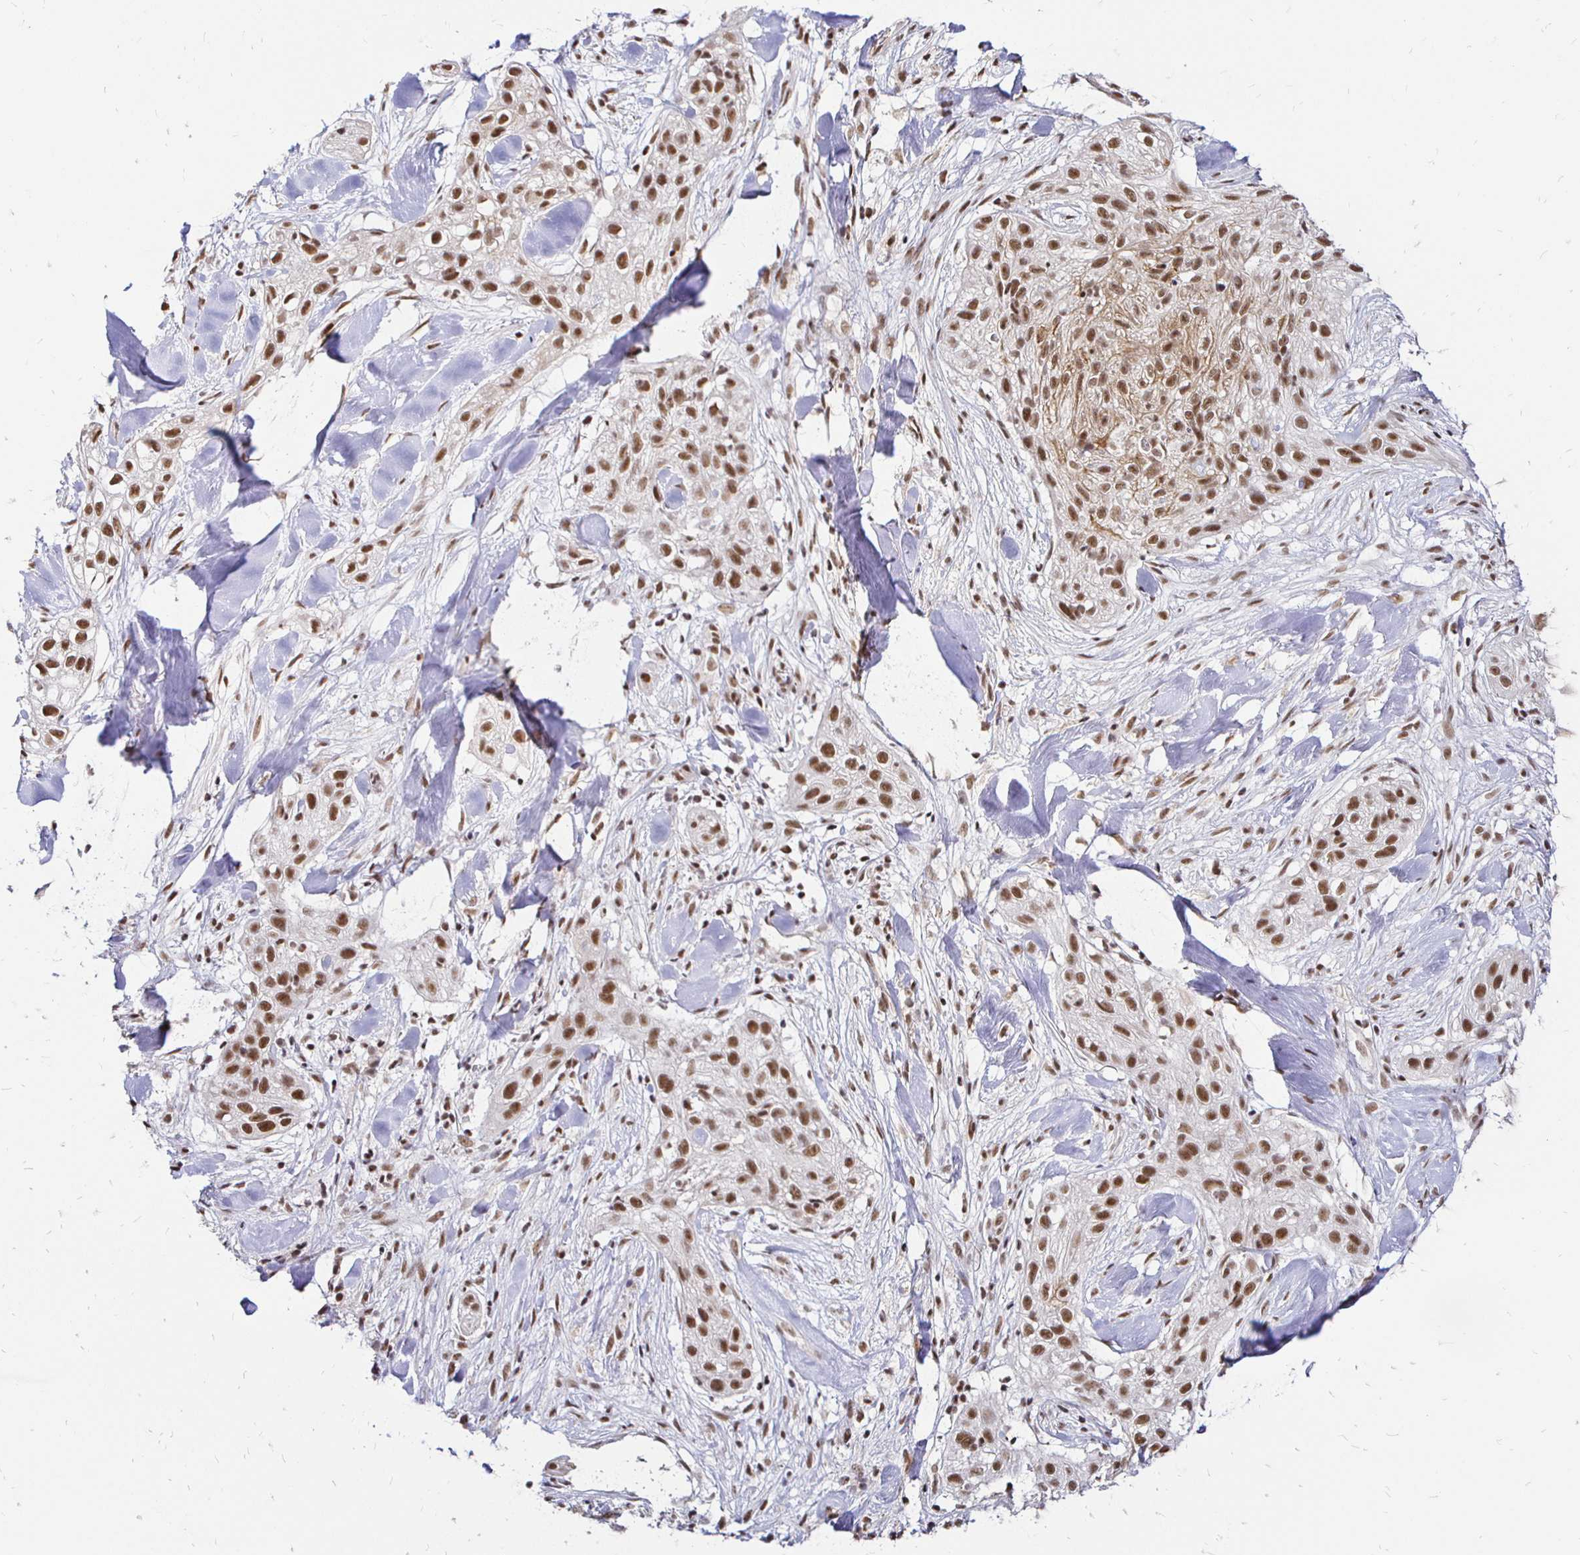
{"staining": {"intensity": "moderate", "quantity": ">75%", "location": "nuclear"}, "tissue": "skin cancer", "cell_type": "Tumor cells", "image_type": "cancer", "snomed": [{"axis": "morphology", "description": "Squamous cell carcinoma, NOS"}, {"axis": "topography", "description": "Skin"}], "caption": "Skin cancer (squamous cell carcinoma) stained with IHC displays moderate nuclear expression in approximately >75% of tumor cells.", "gene": "SIN3A", "patient": {"sex": "male", "age": 82}}